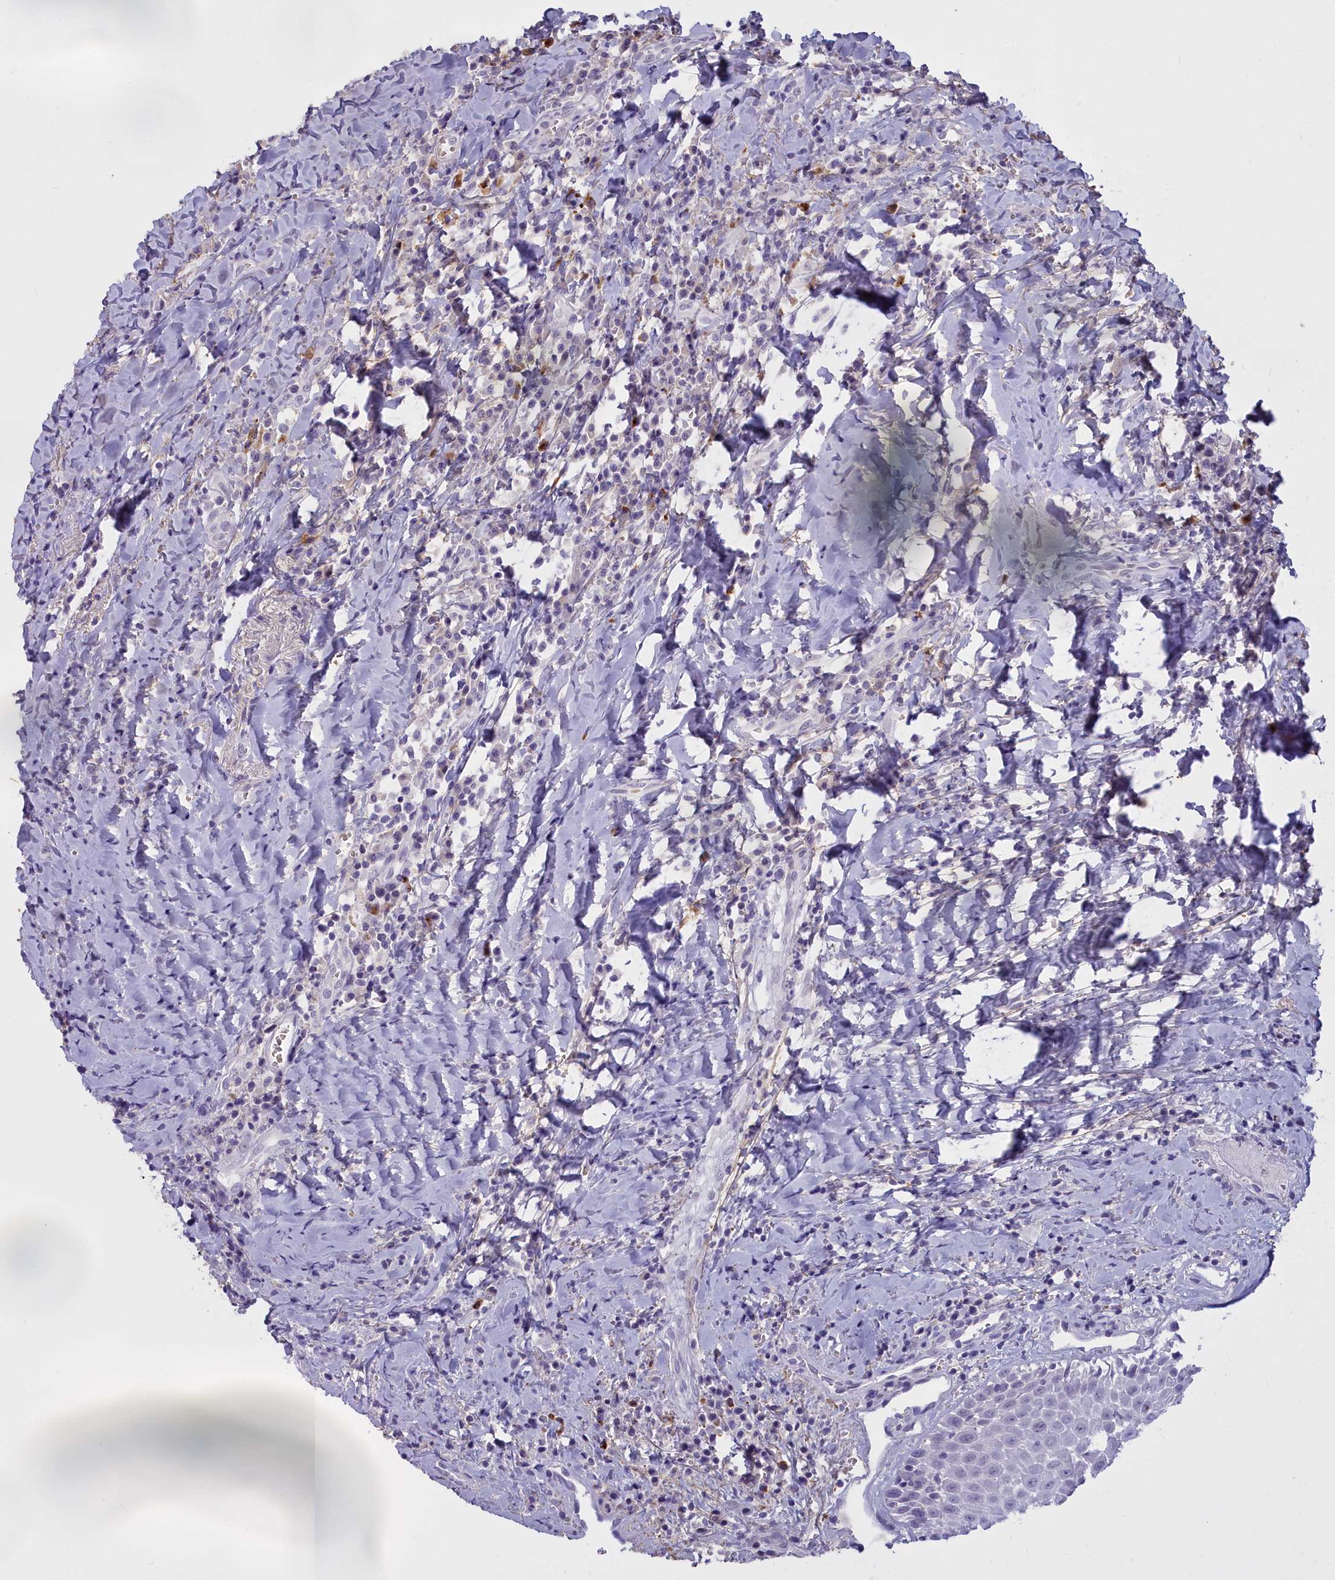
{"staining": {"intensity": "negative", "quantity": "none", "location": "none"}, "tissue": "head and neck cancer", "cell_type": "Tumor cells", "image_type": "cancer", "snomed": [{"axis": "morphology", "description": "Squamous cell carcinoma, NOS"}, {"axis": "topography", "description": "Head-Neck"}], "caption": "Squamous cell carcinoma (head and neck) was stained to show a protein in brown. There is no significant expression in tumor cells. (Immunohistochemistry, brightfield microscopy, high magnification).", "gene": "OSTN", "patient": {"sex": "female", "age": 70}}